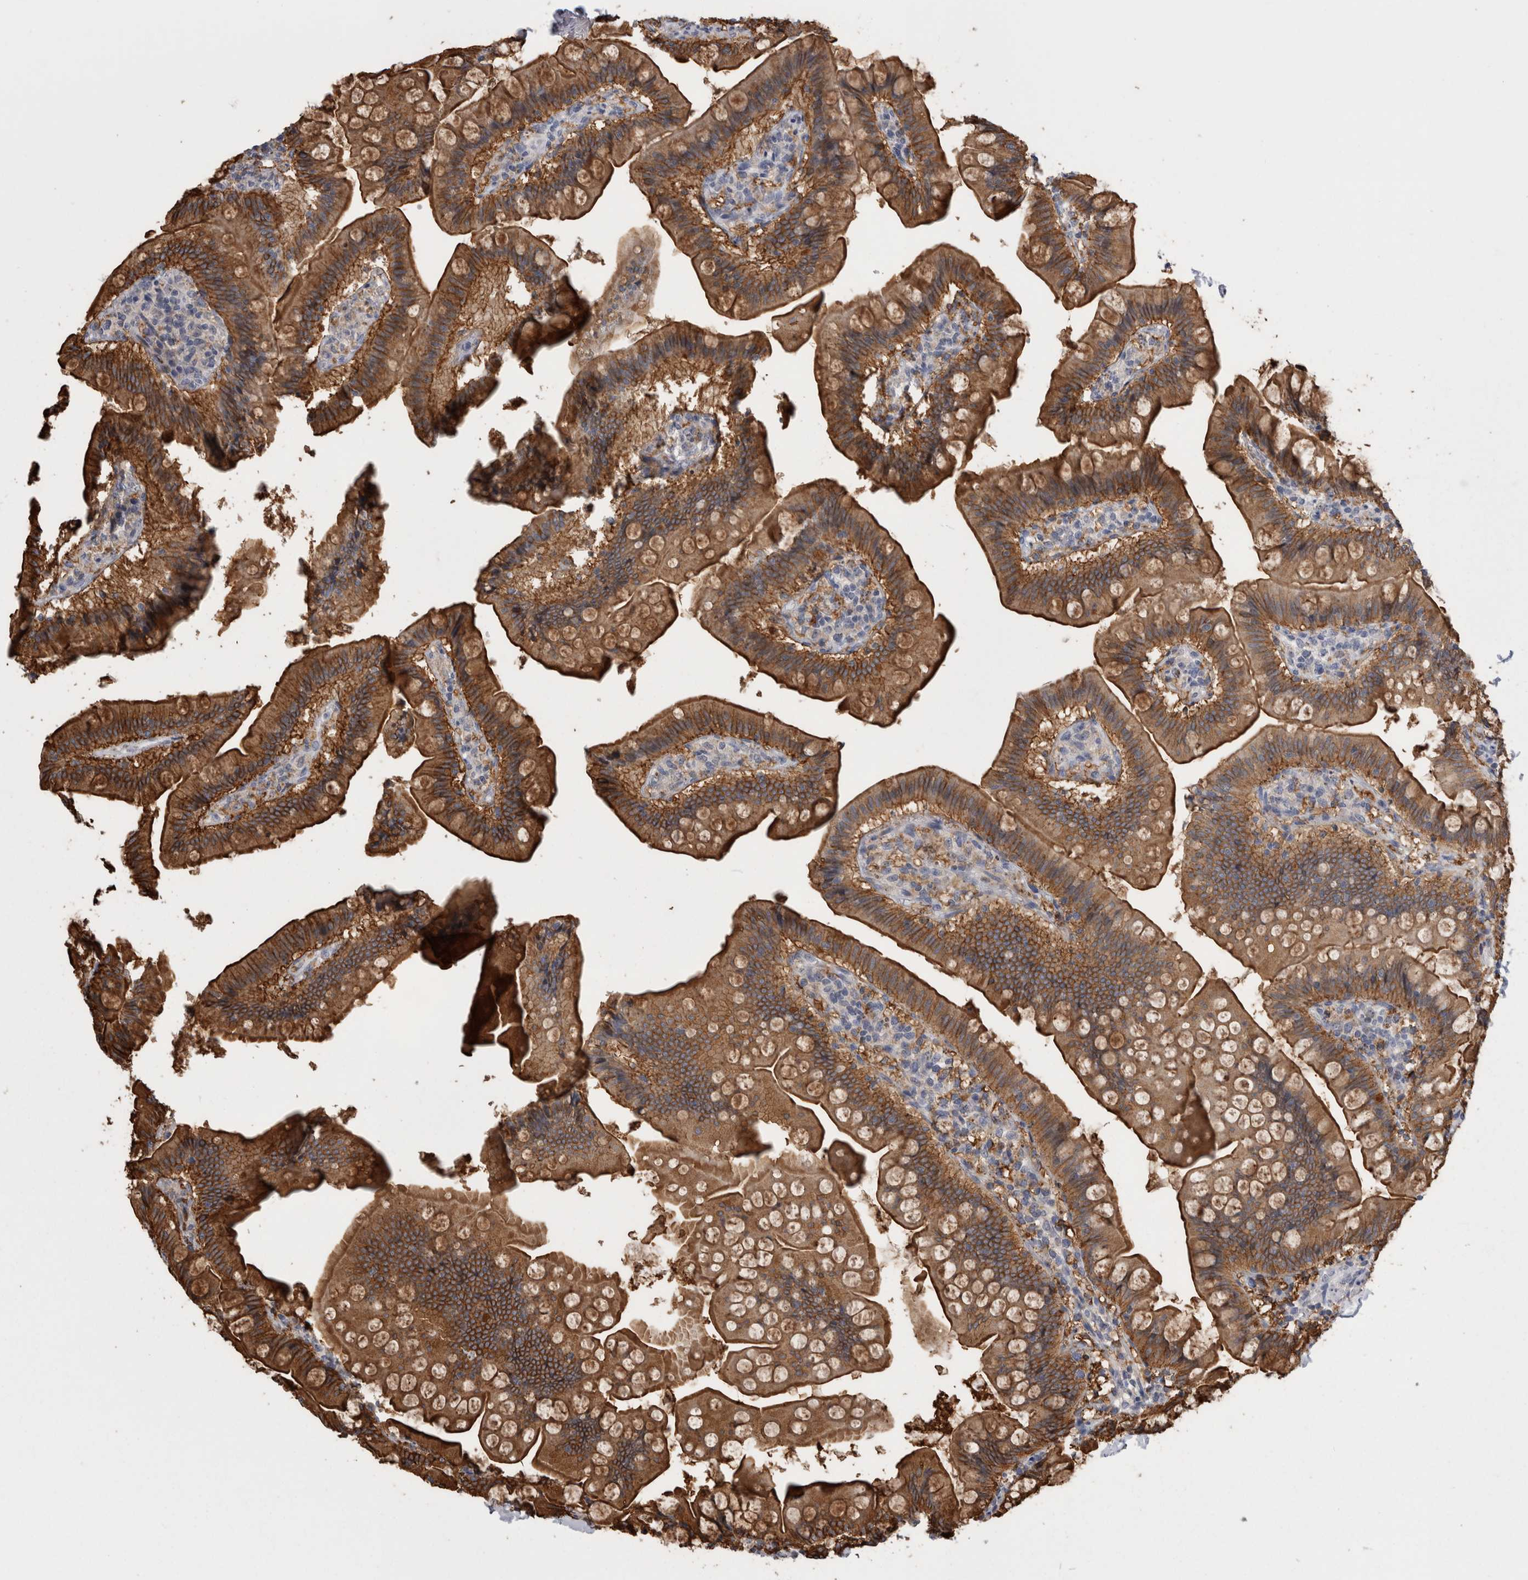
{"staining": {"intensity": "strong", "quantity": ">75%", "location": "cytoplasmic/membranous"}, "tissue": "small intestine", "cell_type": "Glandular cells", "image_type": "normal", "snomed": [{"axis": "morphology", "description": "Normal tissue, NOS"}, {"axis": "topography", "description": "Small intestine"}], "caption": "Protein expression analysis of normal human small intestine reveals strong cytoplasmic/membranous staining in approximately >75% of glandular cells. (IHC, brightfield microscopy, high magnification).", "gene": "ANXA13", "patient": {"sex": "male", "age": 7}}